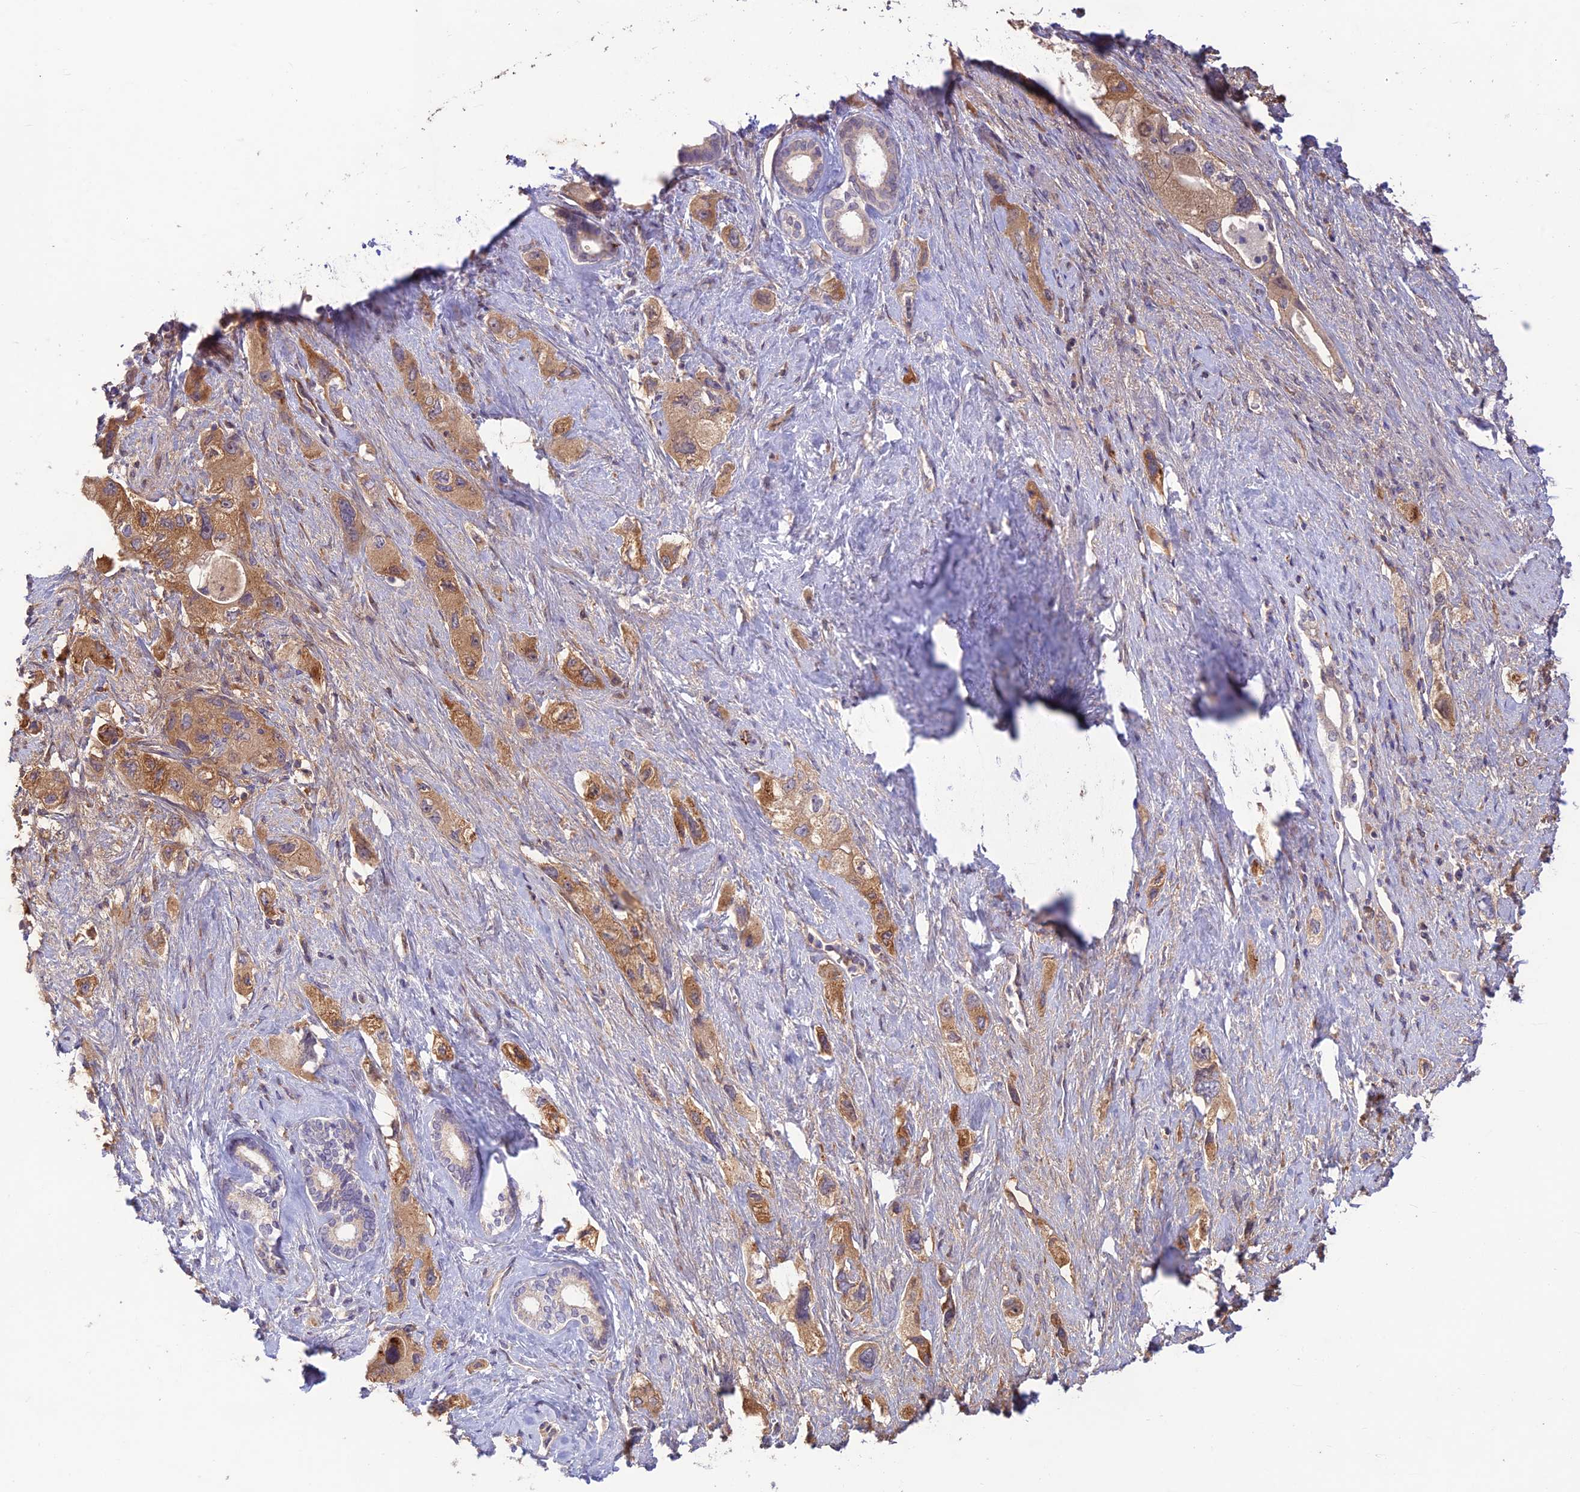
{"staining": {"intensity": "moderate", "quantity": ">75%", "location": "cytoplasmic/membranous"}, "tissue": "pancreatic cancer", "cell_type": "Tumor cells", "image_type": "cancer", "snomed": [{"axis": "morphology", "description": "Adenocarcinoma, NOS"}, {"axis": "topography", "description": "Pancreas"}], "caption": "Immunohistochemistry (IHC) image of human pancreatic adenocarcinoma stained for a protein (brown), which reveals medium levels of moderate cytoplasmic/membranous positivity in approximately >75% of tumor cells.", "gene": "ST8SIA5", "patient": {"sex": "female", "age": 73}}